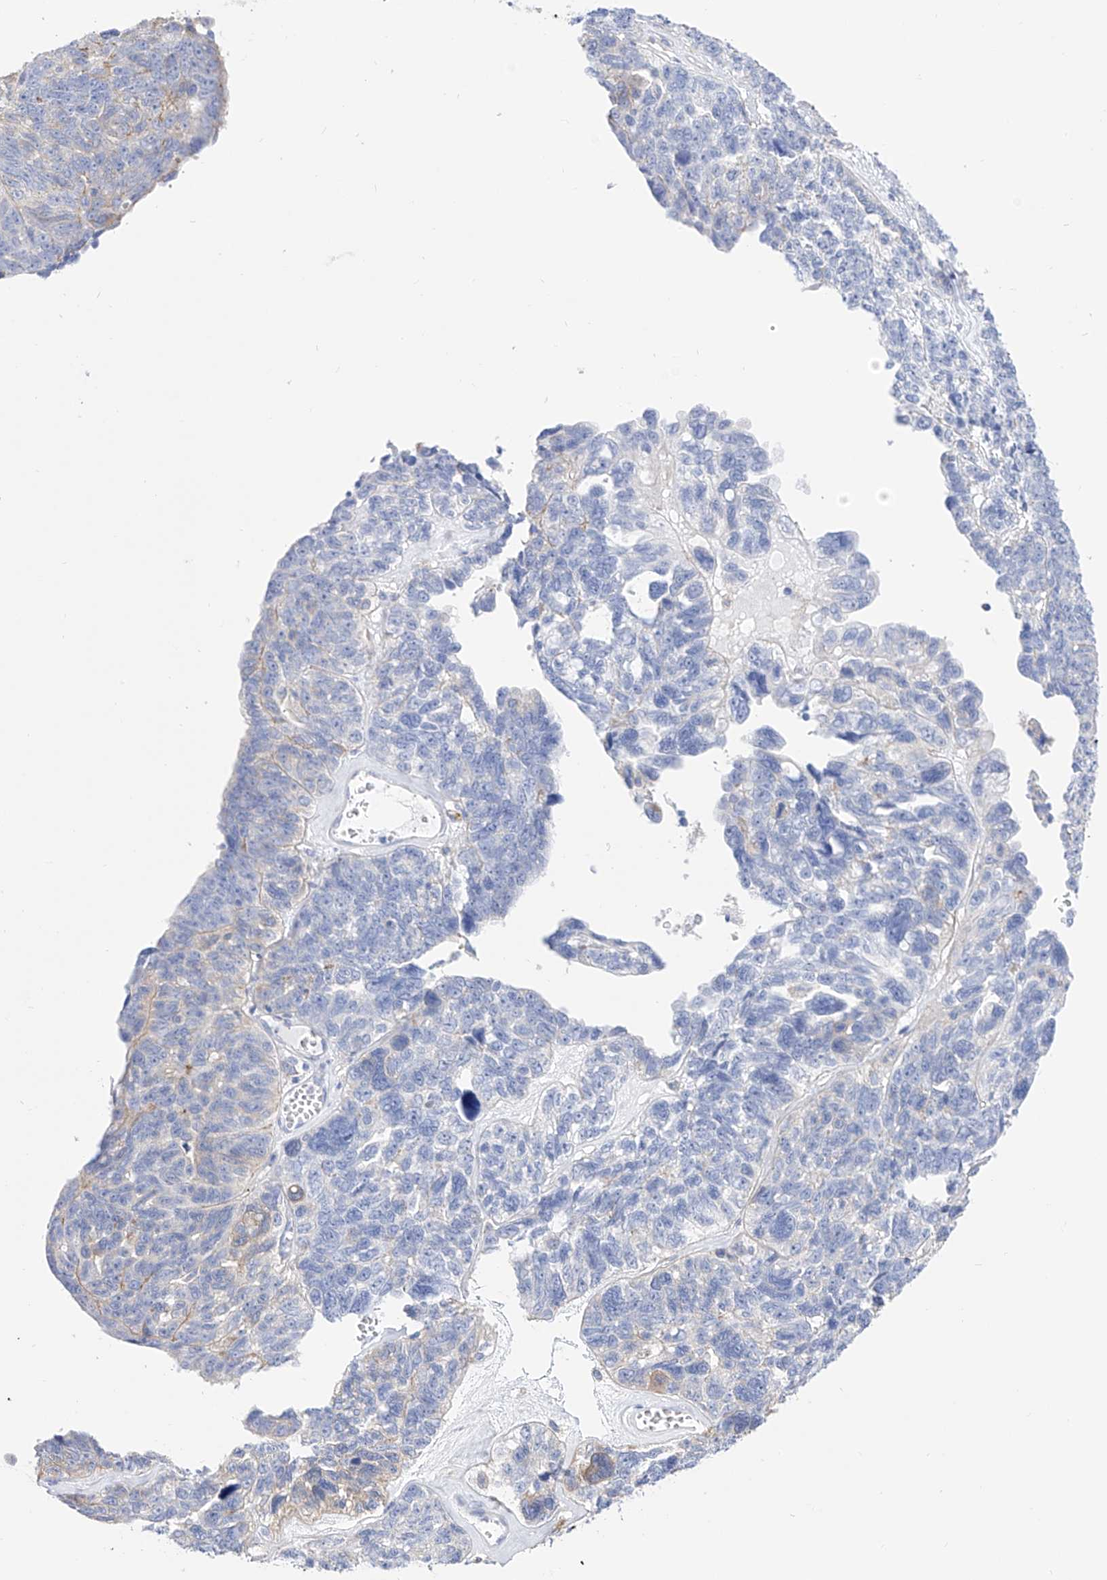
{"staining": {"intensity": "negative", "quantity": "none", "location": "none"}, "tissue": "ovarian cancer", "cell_type": "Tumor cells", "image_type": "cancer", "snomed": [{"axis": "morphology", "description": "Cystadenocarcinoma, serous, NOS"}, {"axis": "topography", "description": "Ovary"}], "caption": "This micrograph is of ovarian serous cystadenocarcinoma stained with immunohistochemistry (IHC) to label a protein in brown with the nuclei are counter-stained blue. There is no positivity in tumor cells.", "gene": "ZNF653", "patient": {"sex": "female", "age": 79}}